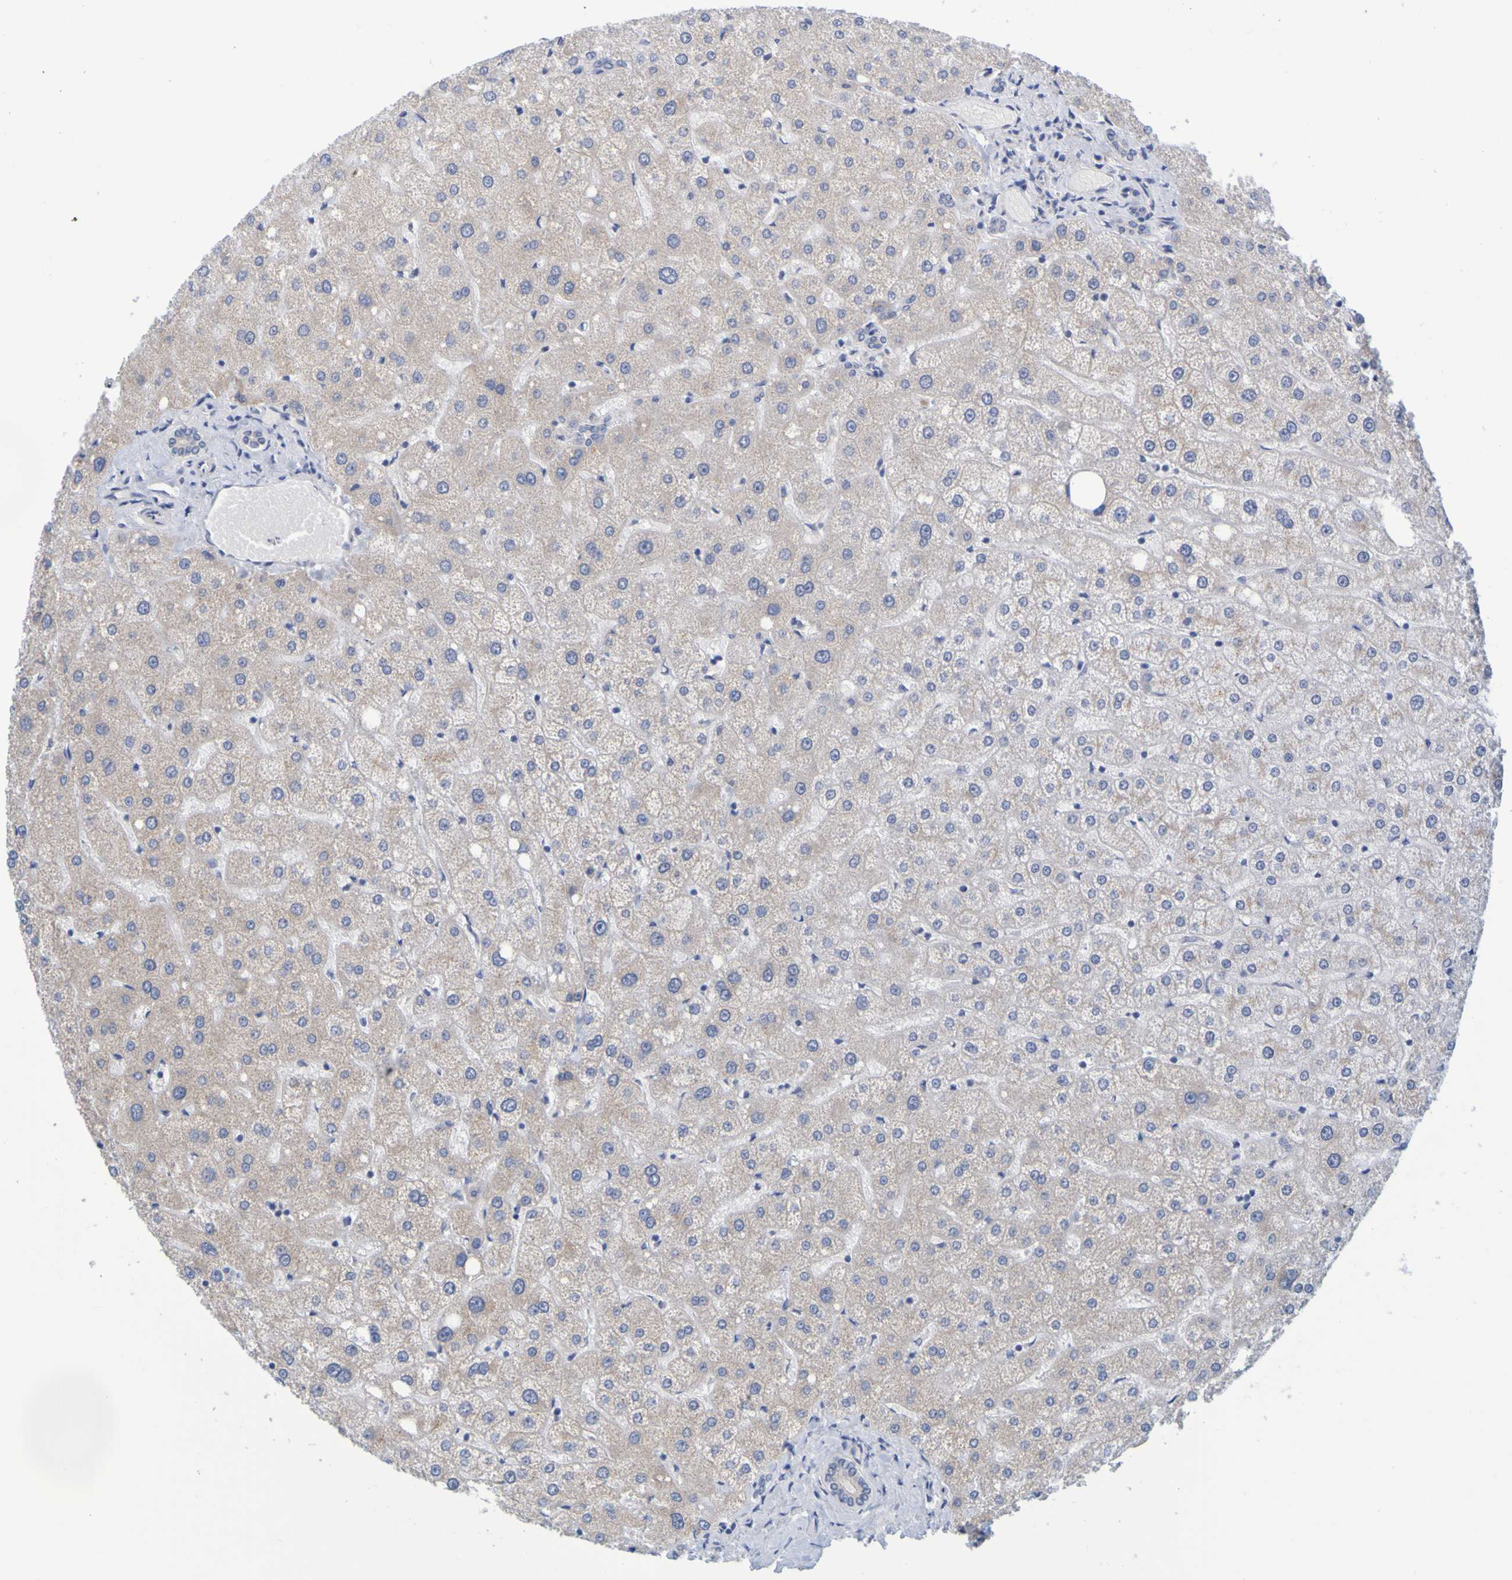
{"staining": {"intensity": "negative", "quantity": "none", "location": "none"}, "tissue": "liver", "cell_type": "Cholangiocytes", "image_type": "normal", "snomed": [{"axis": "morphology", "description": "Normal tissue, NOS"}, {"axis": "topography", "description": "Liver"}], "caption": "Image shows no significant protein positivity in cholangiocytes of benign liver. (Immunohistochemistry, brightfield microscopy, high magnification).", "gene": "ENDOU", "patient": {"sex": "male", "age": 73}}